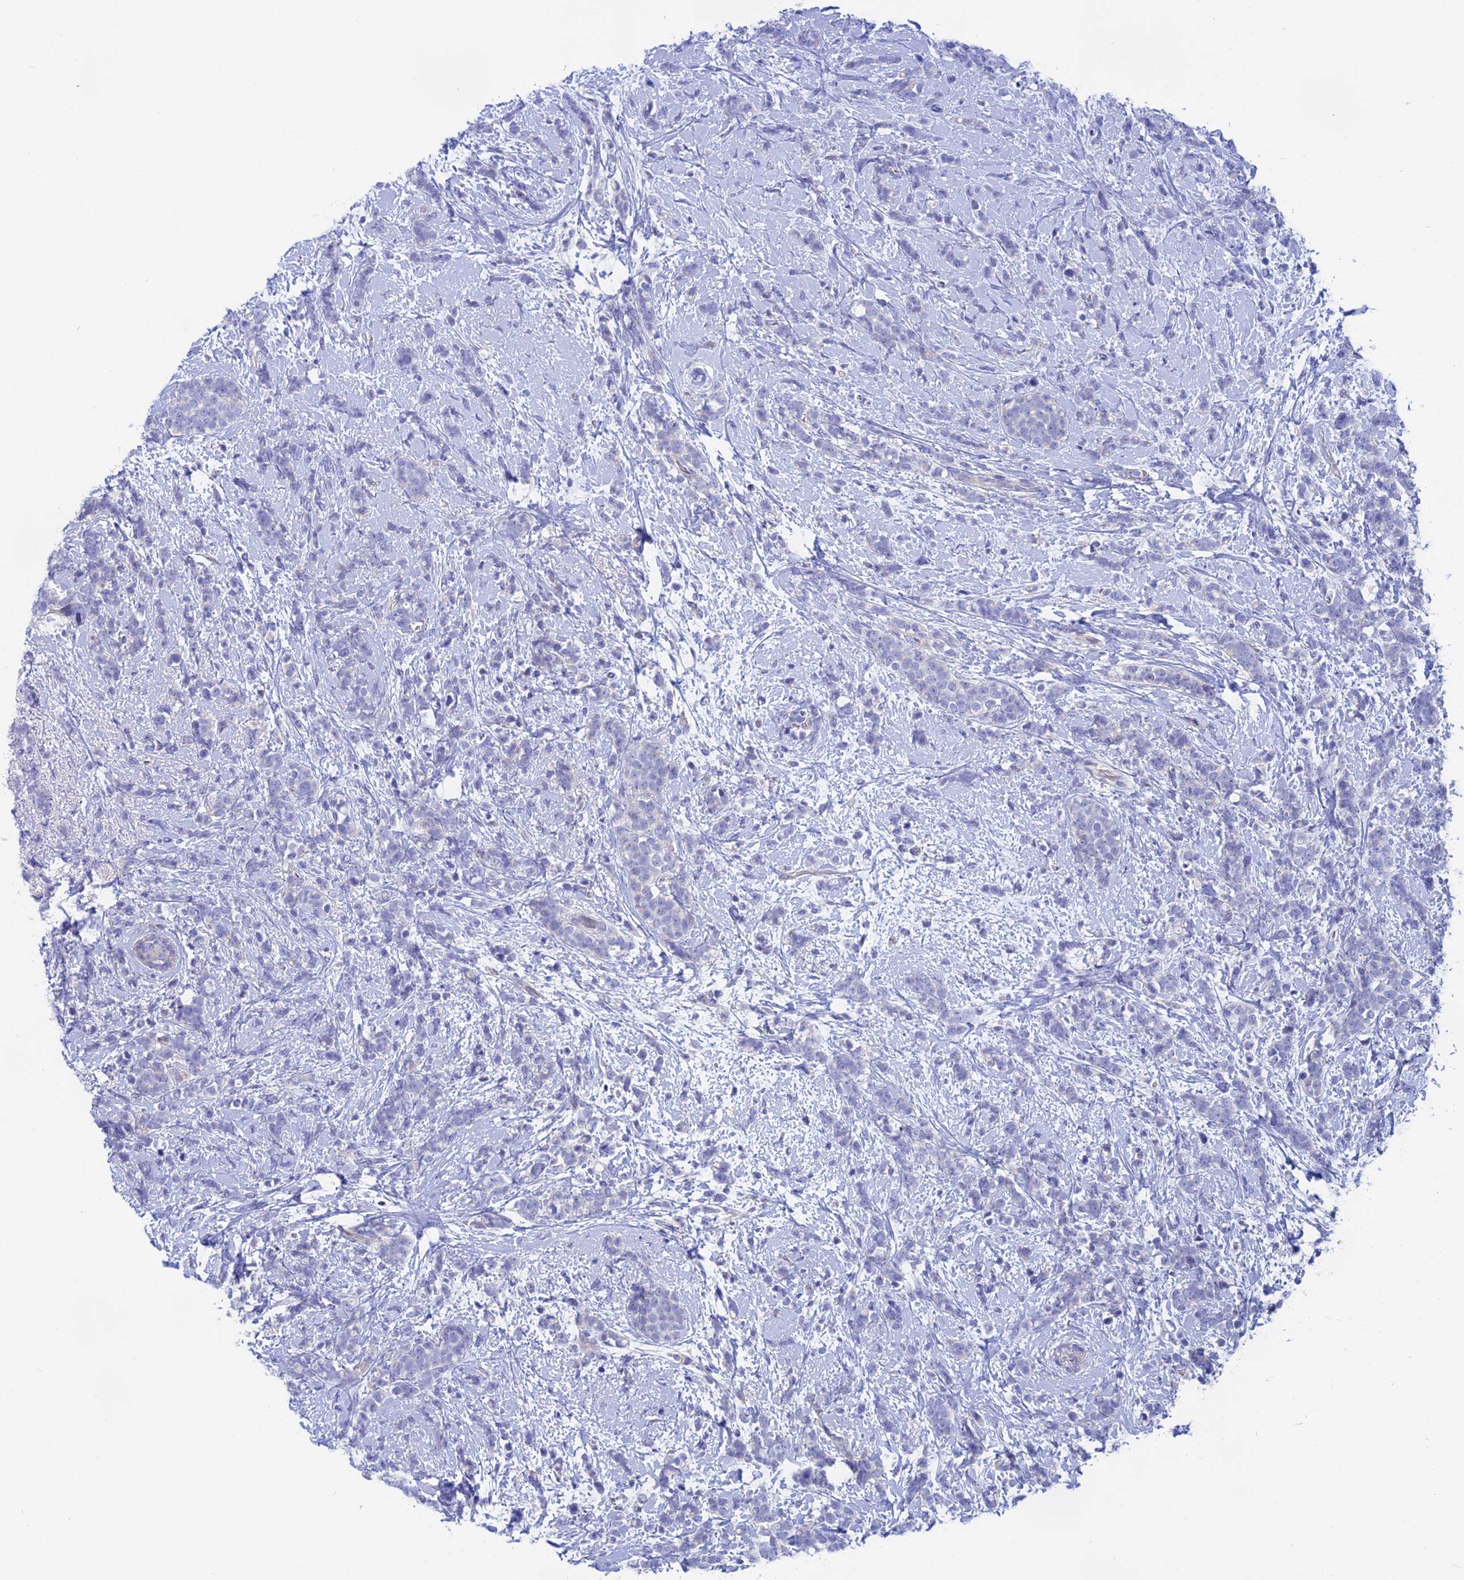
{"staining": {"intensity": "negative", "quantity": "none", "location": "none"}, "tissue": "breast cancer", "cell_type": "Tumor cells", "image_type": "cancer", "snomed": [{"axis": "morphology", "description": "Lobular carcinoma"}, {"axis": "topography", "description": "Breast"}], "caption": "An image of breast cancer (lobular carcinoma) stained for a protein demonstrates no brown staining in tumor cells.", "gene": "GLB1L", "patient": {"sex": "female", "age": 58}}